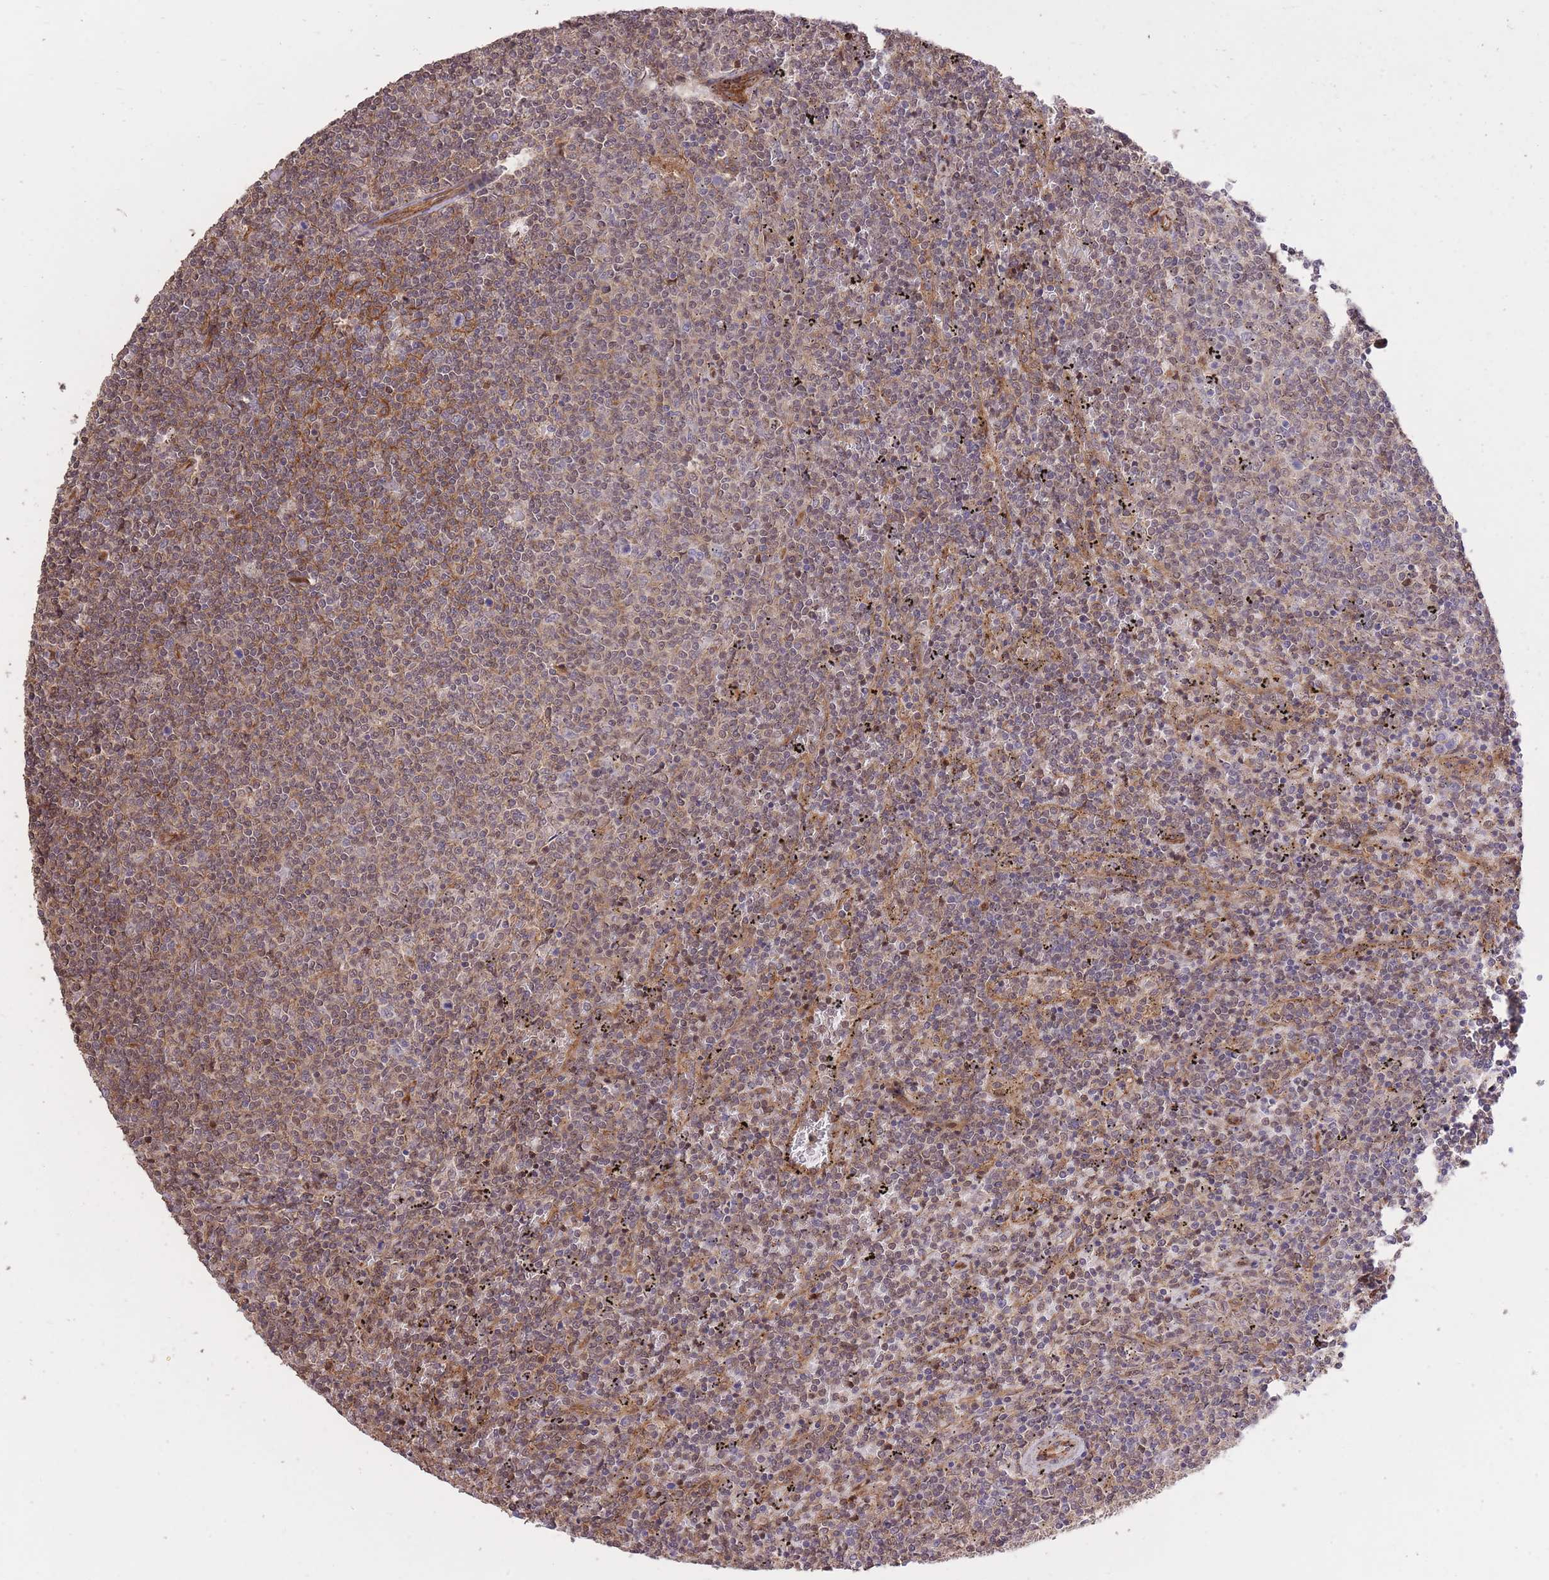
{"staining": {"intensity": "moderate", "quantity": "<25%", "location": "cytoplasmic/membranous"}, "tissue": "lymphoma", "cell_type": "Tumor cells", "image_type": "cancer", "snomed": [{"axis": "morphology", "description": "Malignant lymphoma, non-Hodgkin's type, Low grade"}, {"axis": "topography", "description": "Spleen"}], "caption": "An immunohistochemistry (IHC) histopathology image of tumor tissue is shown. Protein staining in brown shows moderate cytoplasmic/membranous positivity in lymphoma within tumor cells. (DAB IHC, brown staining for protein, blue staining for nuclei).", "gene": "PLD1", "patient": {"sex": "female", "age": 50}}